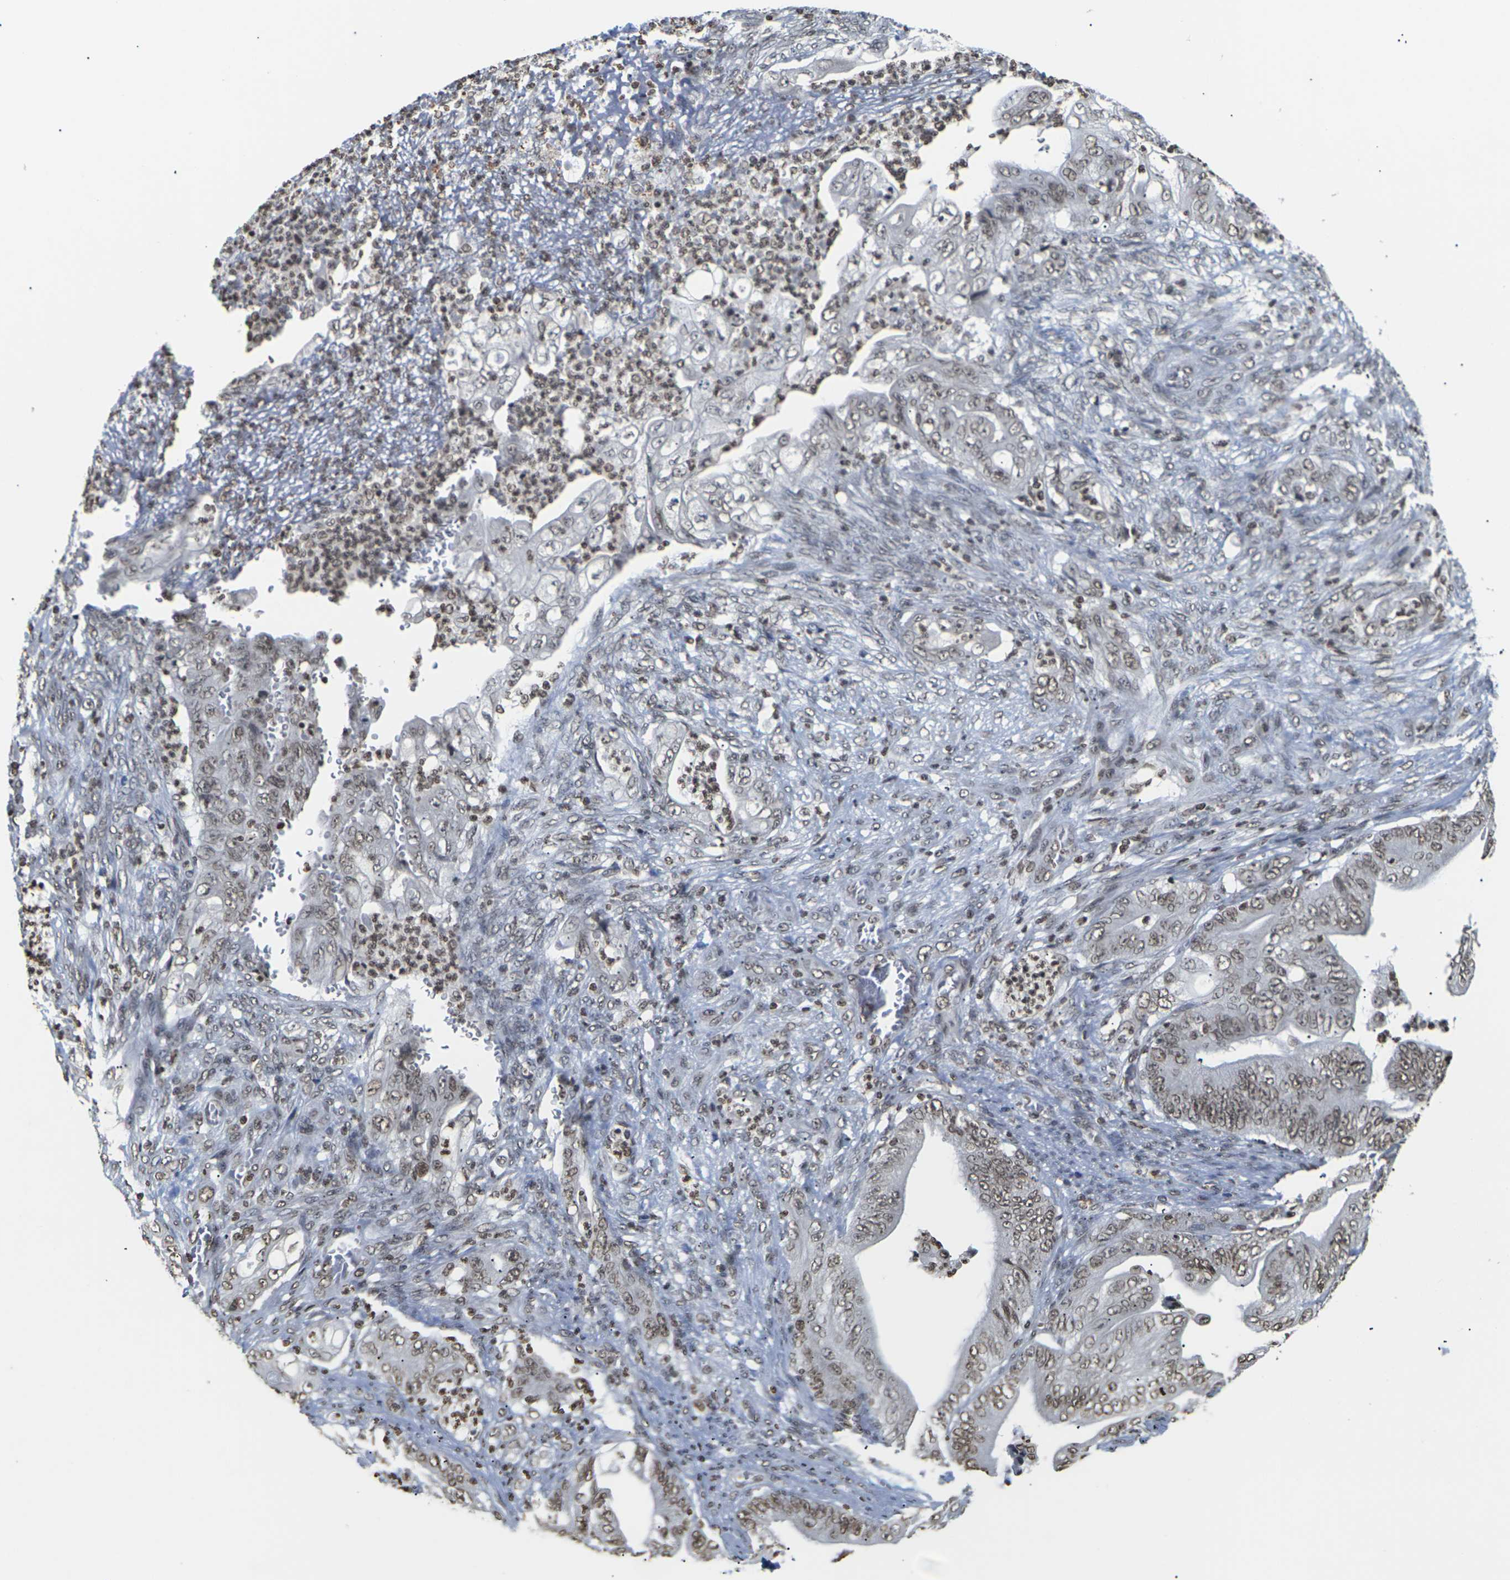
{"staining": {"intensity": "moderate", "quantity": ">75%", "location": "nuclear"}, "tissue": "stomach cancer", "cell_type": "Tumor cells", "image_type": "cancer", "snomed": [{"axis": "morphology", "description": "Adenocarcinoma, NOS"}, {"axis": "topography", "description": "Stomach"}], "caption": "A brown stain highlights moderate nuclear positivity of a protein in stomach cancer tumor cells.", "gene": "ETV5", "patient": {"sex": "female", "age": 73}}